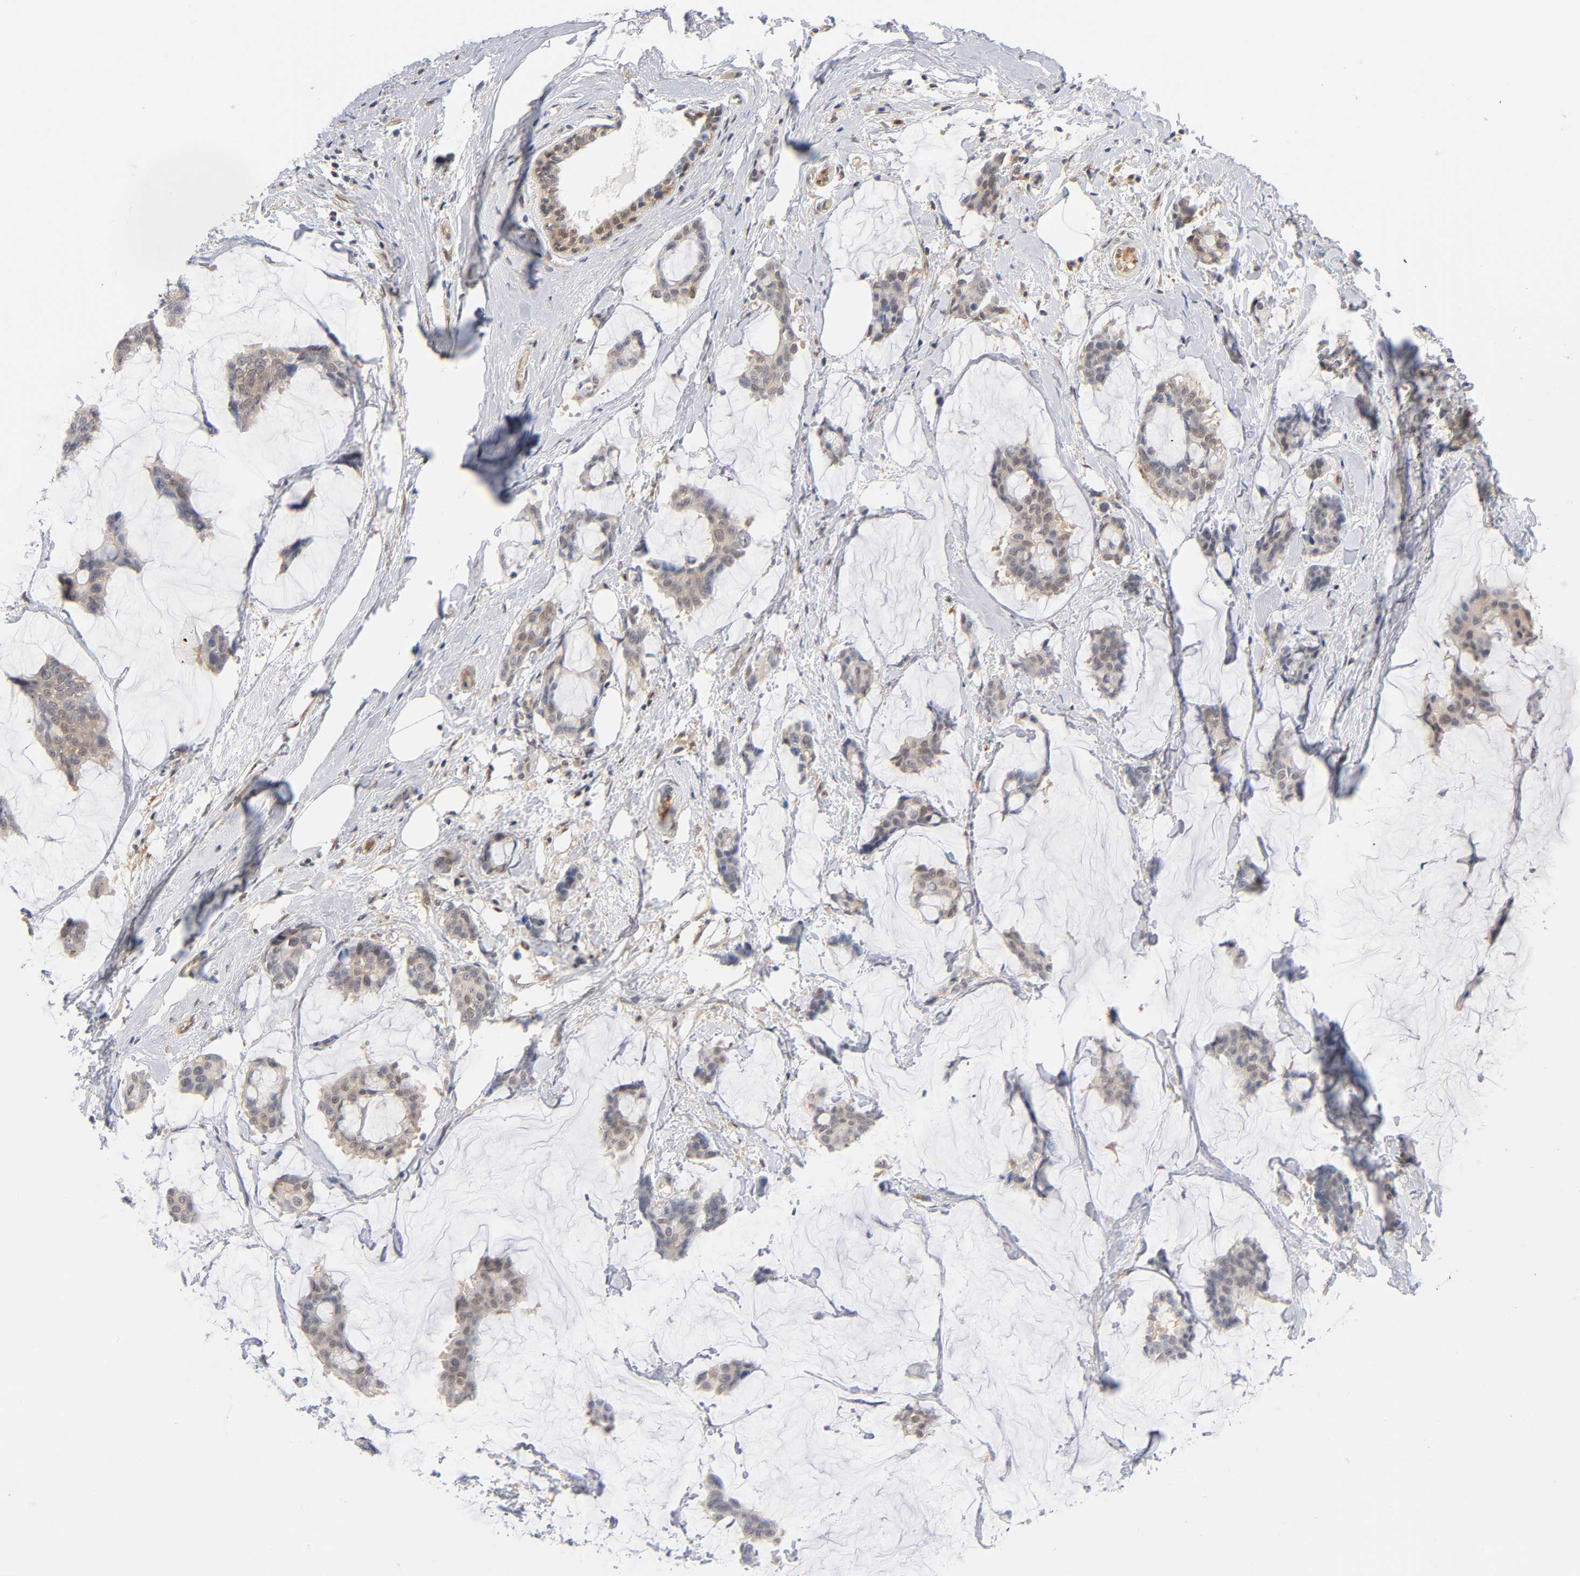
{"staining": {"intensity": "moderate", "quantity": ">75%", "location": "cytoplasmic/membranous"}, "tissue": "breast cancer", "cell_type": "Tumor cells", "image_type": "cancer", "snomed": [{"axis": "morphology", "description": "Duct carcinoma"}, {"axis": "topography", "description": "Breast"}], "caption": "Breast cancer (invasive ductal carcinoma) stained with a brown dye reveals moderate cytoplasmic/membranous positive expression in approximately >75% of tumor cells.", "gene": "DFFB", "patient": {"sex": "female", "age": 93}}